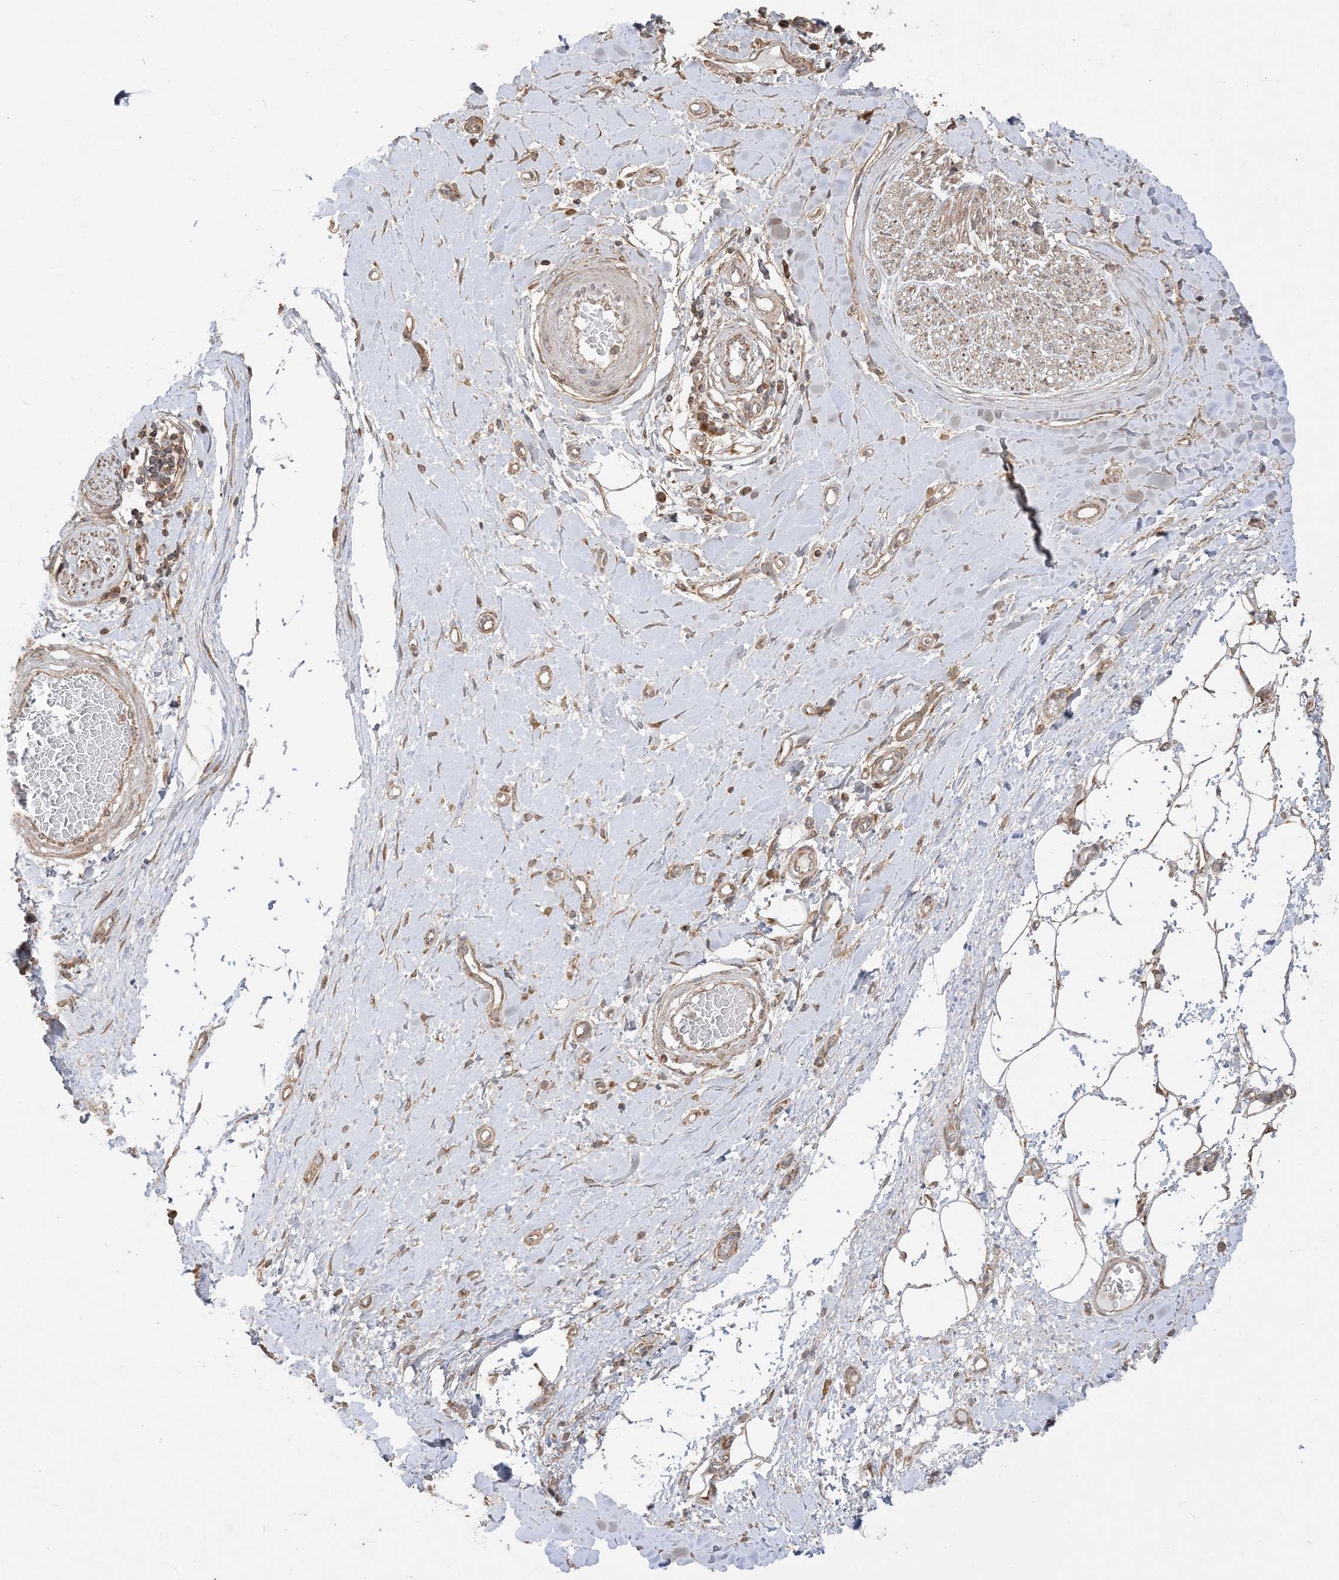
{"staining": {"intensity": "moderate", "quantity": ">75%", "location": "cytoplasmic/membranous"}, "tissue": "adipose tissue", "cell_type": "Adipocytes", "image_type": "normal", "snomed": [{"axis": "morphology", "description": "Normal tissue, NOS"}, {"axis": "morphology", "description": "Adenocarcinoma, NOS"}, {"axis": "topography", "description": "Esophagus"}, {"axis": "topography", "description": "Stomach, upper"}, {"axis": "topography", "description": "Peripheral nerve tissue"}], "caption": "A histopathology image of human adipose tissue stained for a protein exhibits moderate cytoplasmic/membranous brown staining in adipocytes. (brown staining indicates protein expression, while blue staining denotes nuclei).", "gene": "SIRT3", "patient": {"sex": "male", "age": 62}}